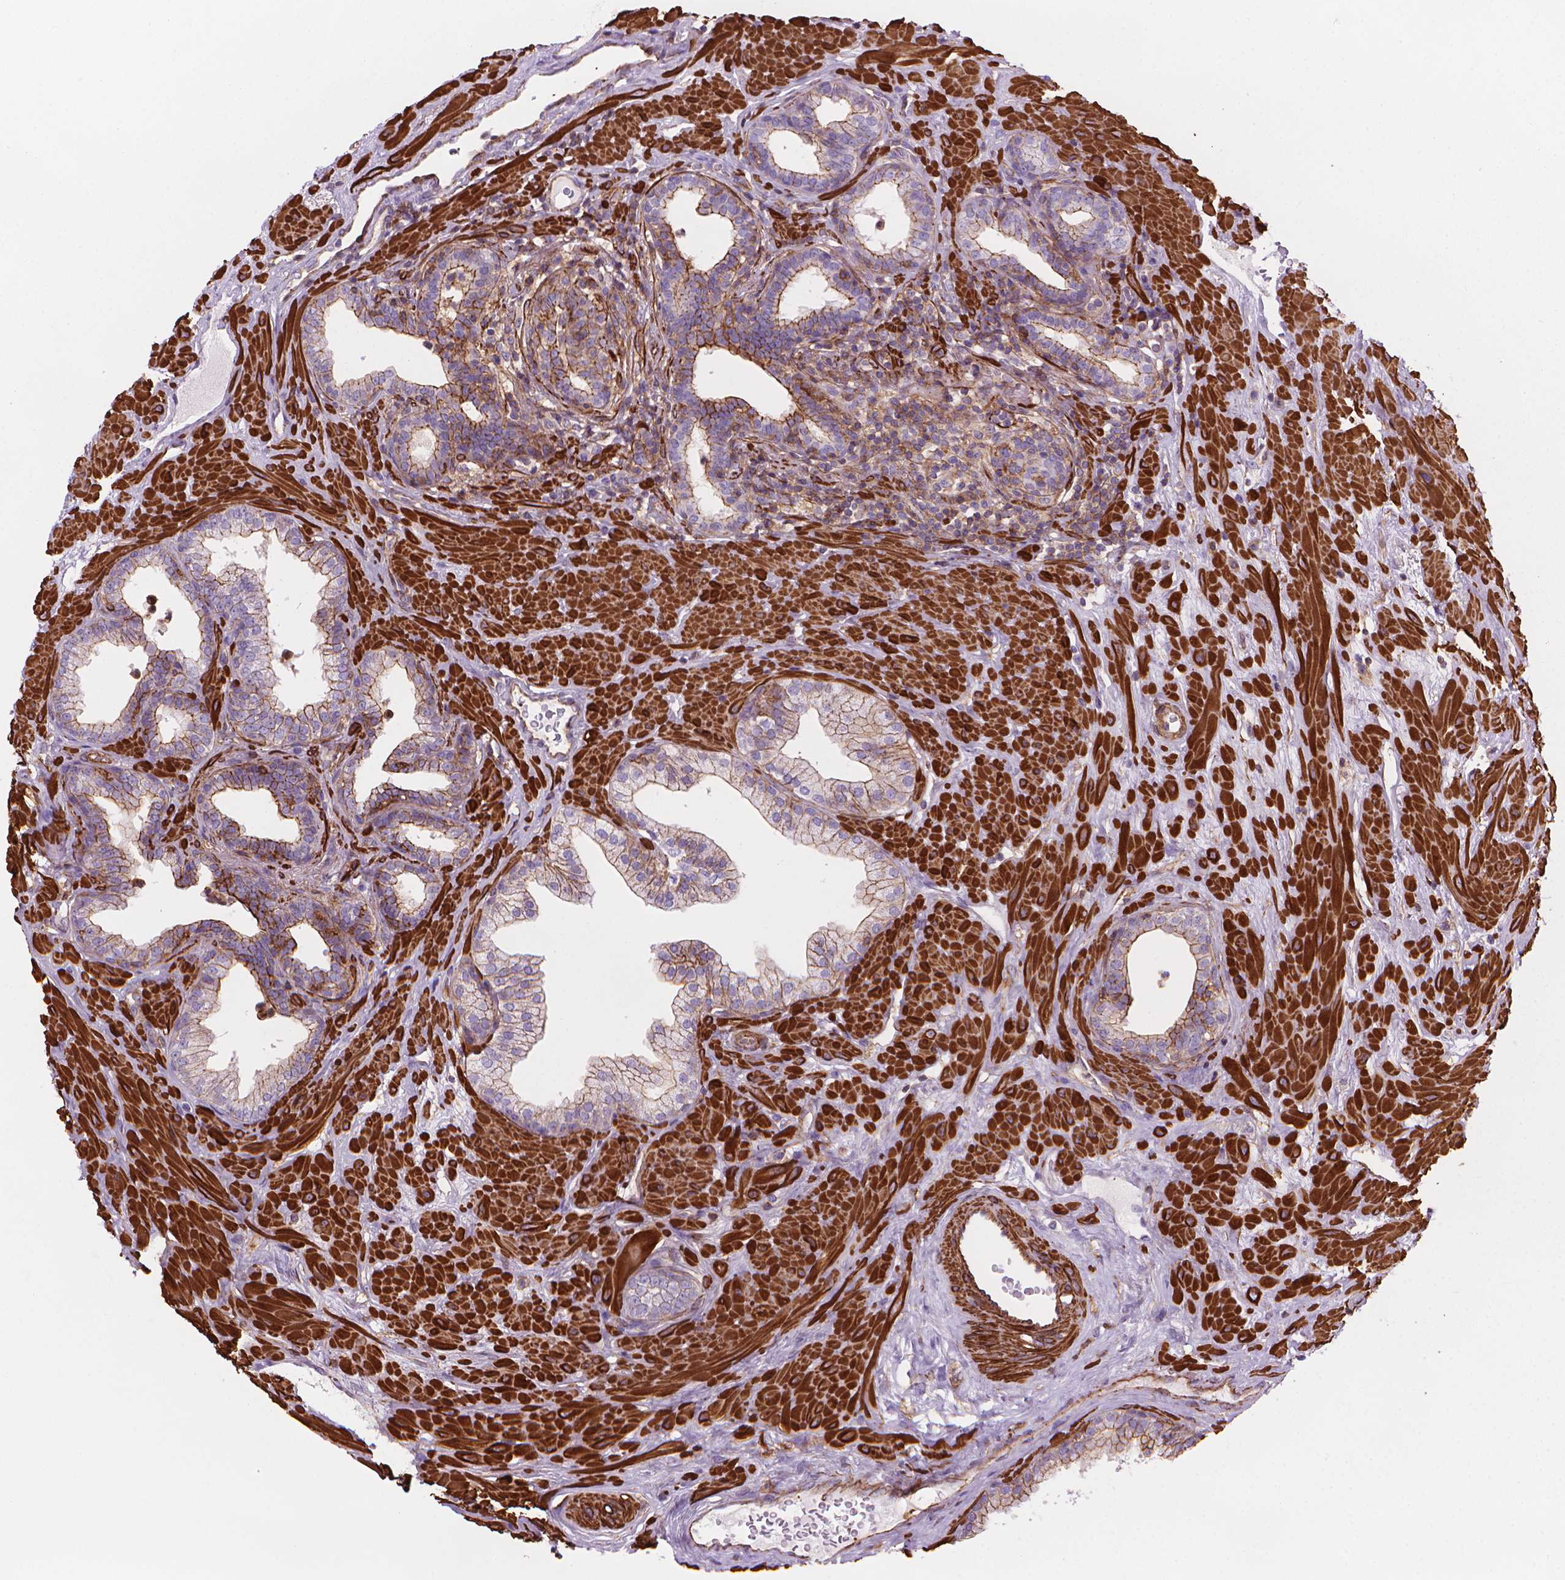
{"staining": {"intensity": "weak", "quantity": "25%-75%", "location": "cytoplasmic/membranous"}, "tissue": "prostate", "cell_type": "Glandular cells", "image_type": "normal", "snomed": [{"axis": "morphology", "description": "Normal tissue, NOS"}, {"axis": "topography", "description": "Prostate"}], "caption": "Human prostate stained with a brown dye shows weak cytoplasmic/membranous positive positivity in approximately 25%-75% of glandular cells.", "gene": "PATJ", "patient": {"sex": "male", "age": 37}}